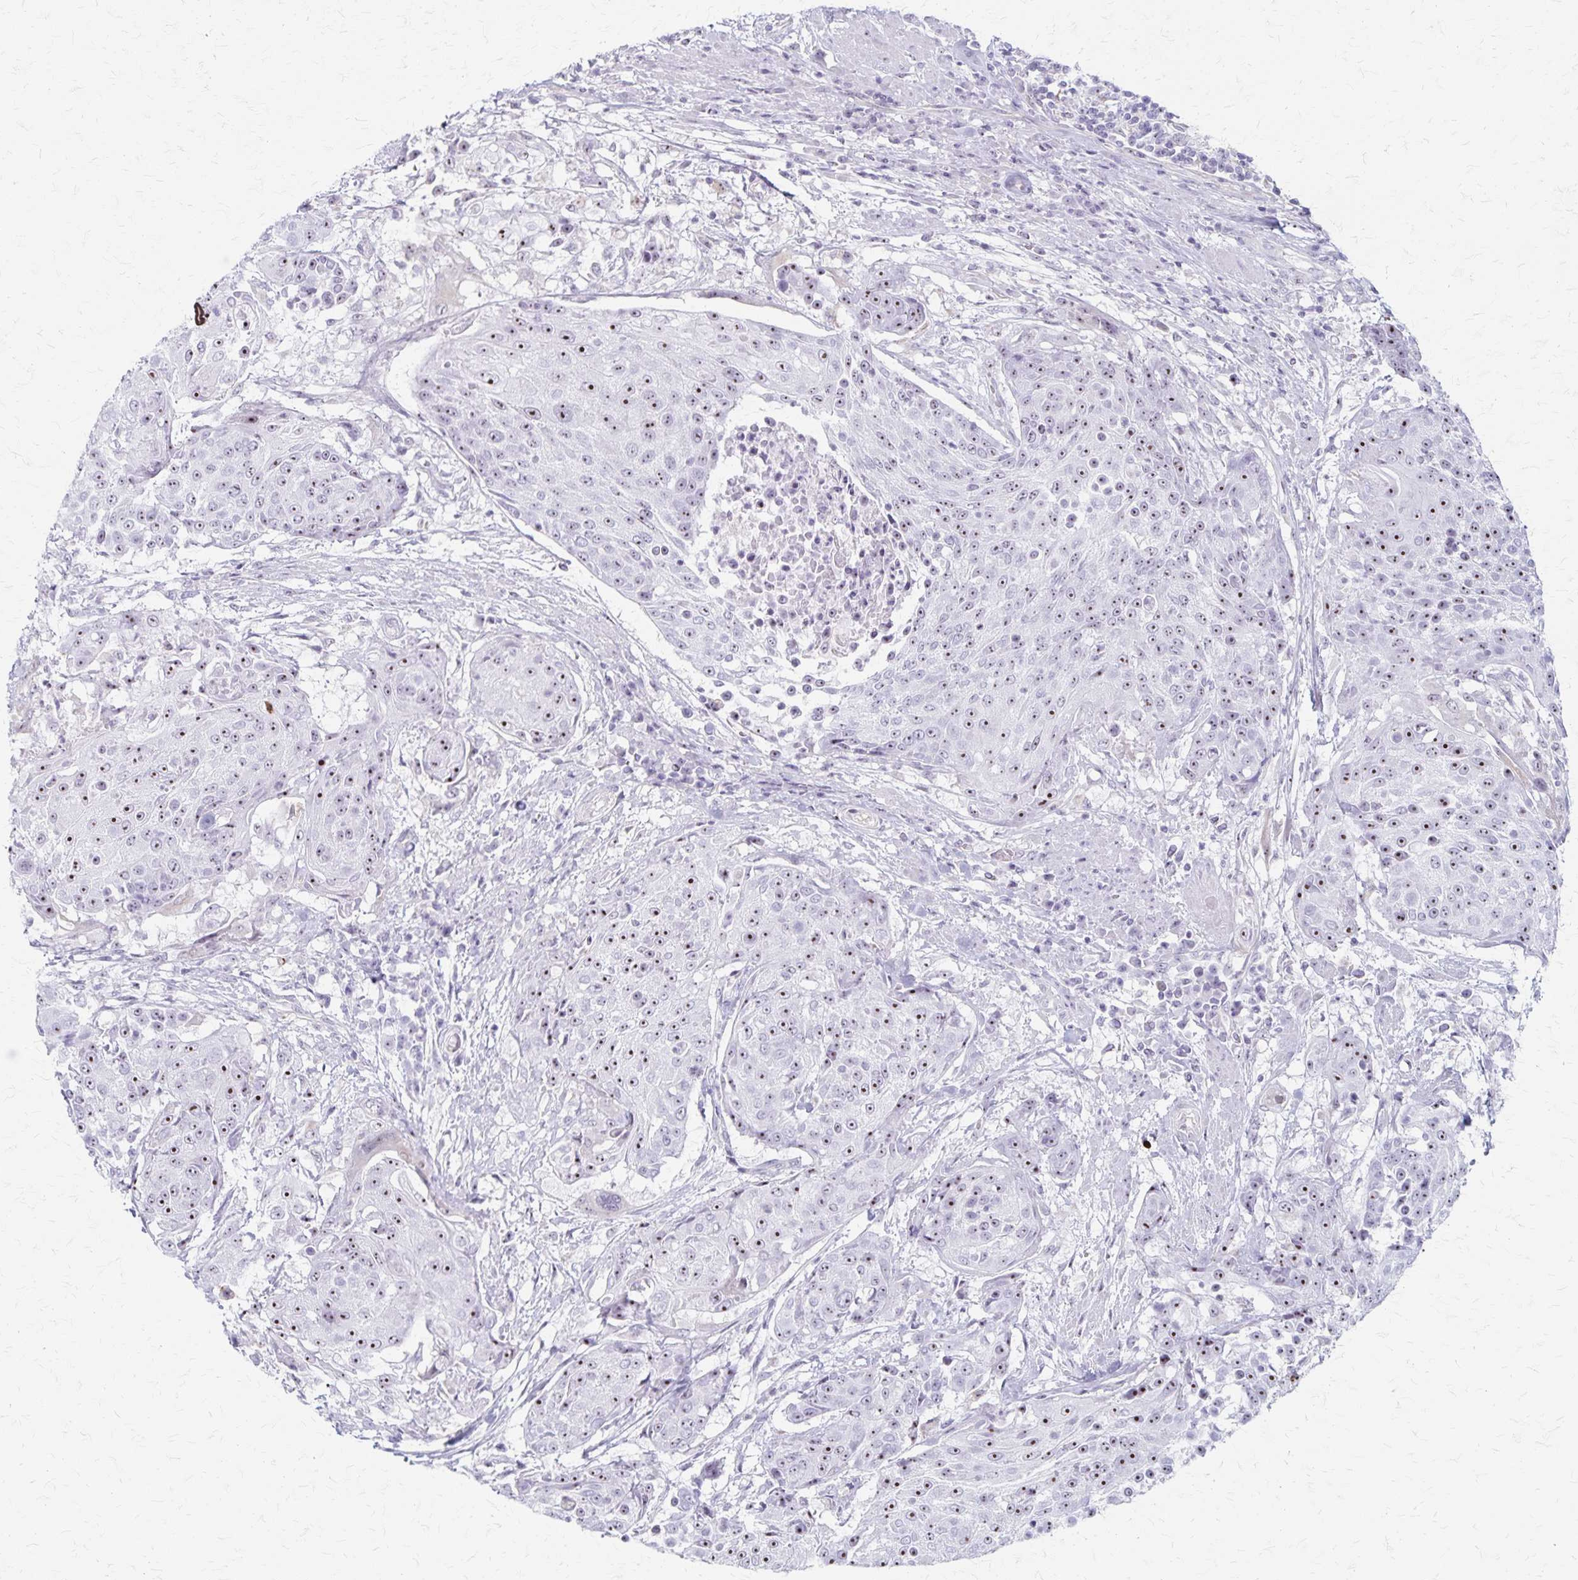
{"staining": {"intensity": "moderate", "quantity": "25%-75%", "location": "nuclear"}, "tissue": "urothelial cancer", "cell_type": "Tumor cells", "image_type": "cancer", "snomed": [{"axis": "morphology", "description": "Urothelial carcinoma, High grade"}, {"axis": "topography", "description": "Urinary bladder"}], "caption": "A high-resolution photomicrograph shows IHC staining of high-grade urothelial carcinoma, which demonstrates moderate nuclear positivity in about 25%-75% of tumor cells. The staining was performed using DAB to visualize the protein expression in brown, while the nuclei were stained in blue with hematoxylin (Magnification: 20x).", "gene": "DLK2", "patient": {"sex": "female", "age": 63}}